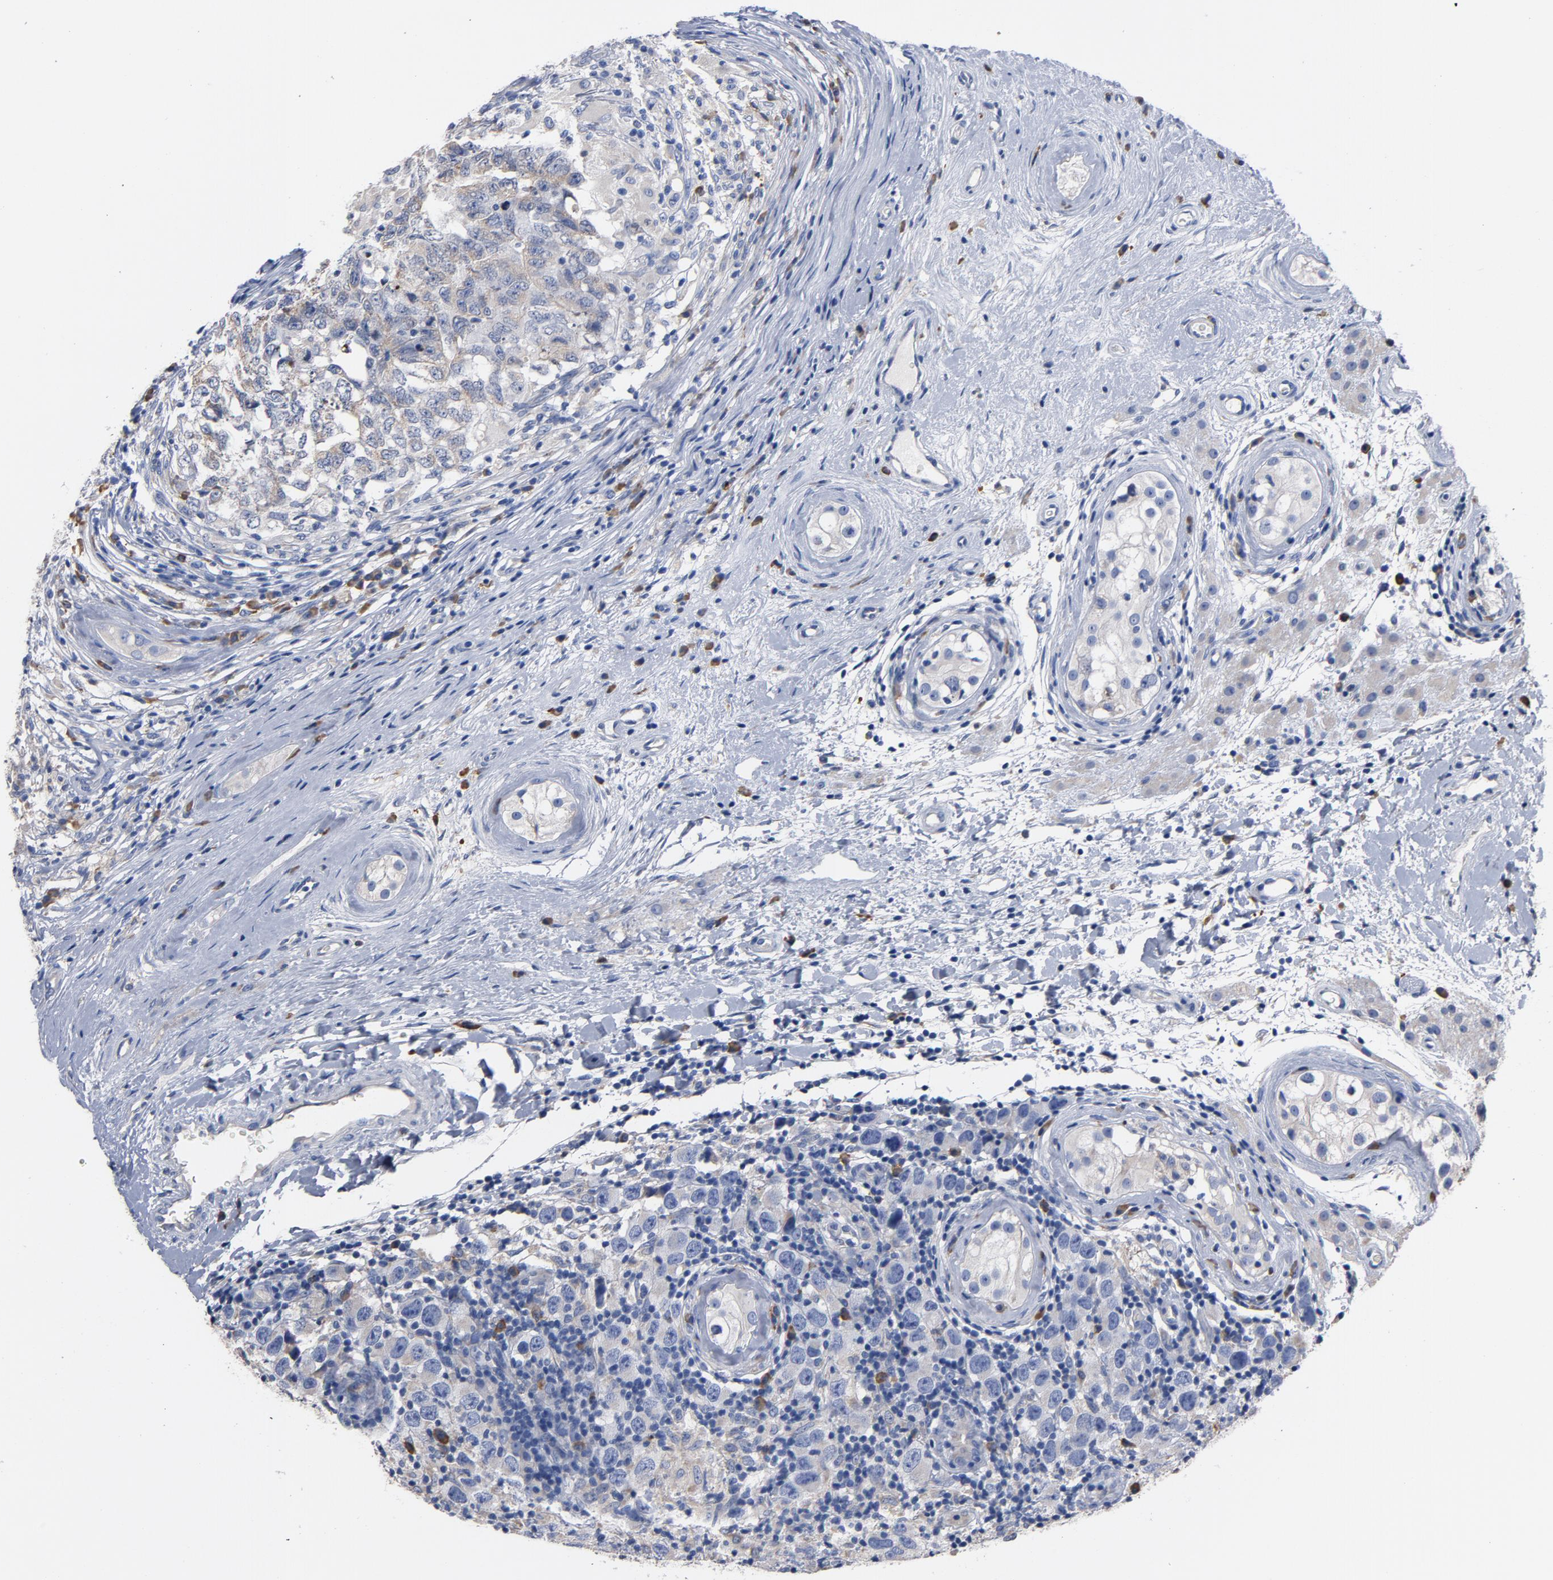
{"staining": {"intensity": "negative", "quantity": "none", "location": "none"}, "tissue": "testis cancer", "cell_type": "Tumor cells", "image_type": "cancer", "snomed": [{"axis": "morphology", "description": "Carcinoma, Embryonal, NOS"}, {"axis": "topography", "description": "Testis"}], "caption": "Tumor cells show no significant positivity in testis cancer (embryonal carcinoma). (Stains: DAB IHC with hematoxylin counter stain, Microscopy: brightfield microscopy at high magnification).", "gene": "TLR4", "patient": {"sex": "male", "age": 21}}